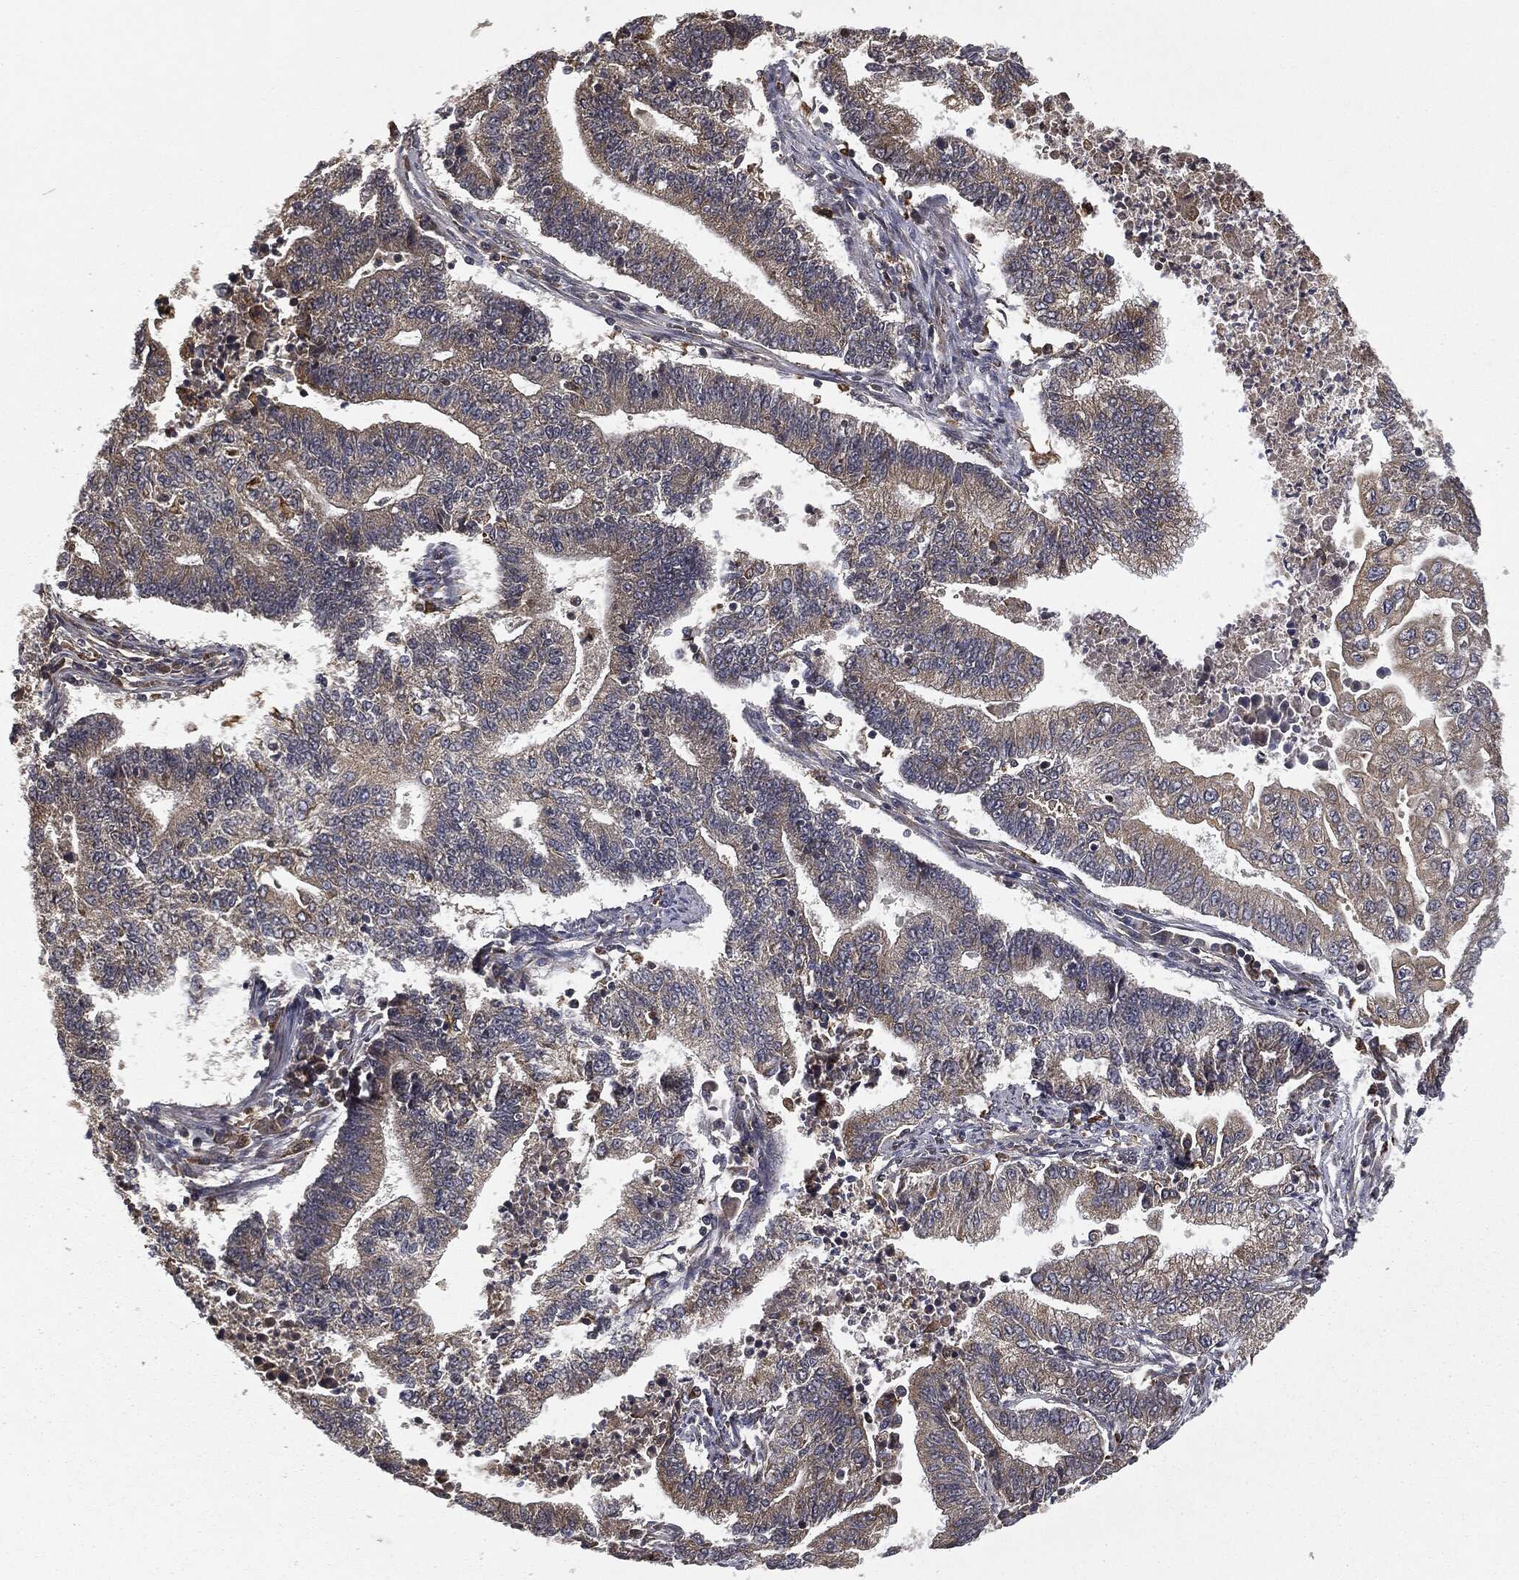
{"staining": {"intensity": "weak", "quantity": "<25%", "location": "cytoplasmic/membranous"}, "tissue": "endometrial cancer", "cell_type": "Tumor cells", "image_type": "cancer", "snomed": [{"axis": "morphology", "description": "Adenocarcinoma, NOS"}, {"axis": "topography", "description": "Uterus"}, {"axis": "topography", "description": "Endometrium"}], "caption": "Endometrial adenocarcinoma stained for a protein using immunohistochemistry demonstrates no expression tumor cells.", "gene": "MIER2", "patient": {"sex": "female", "age": 54}}